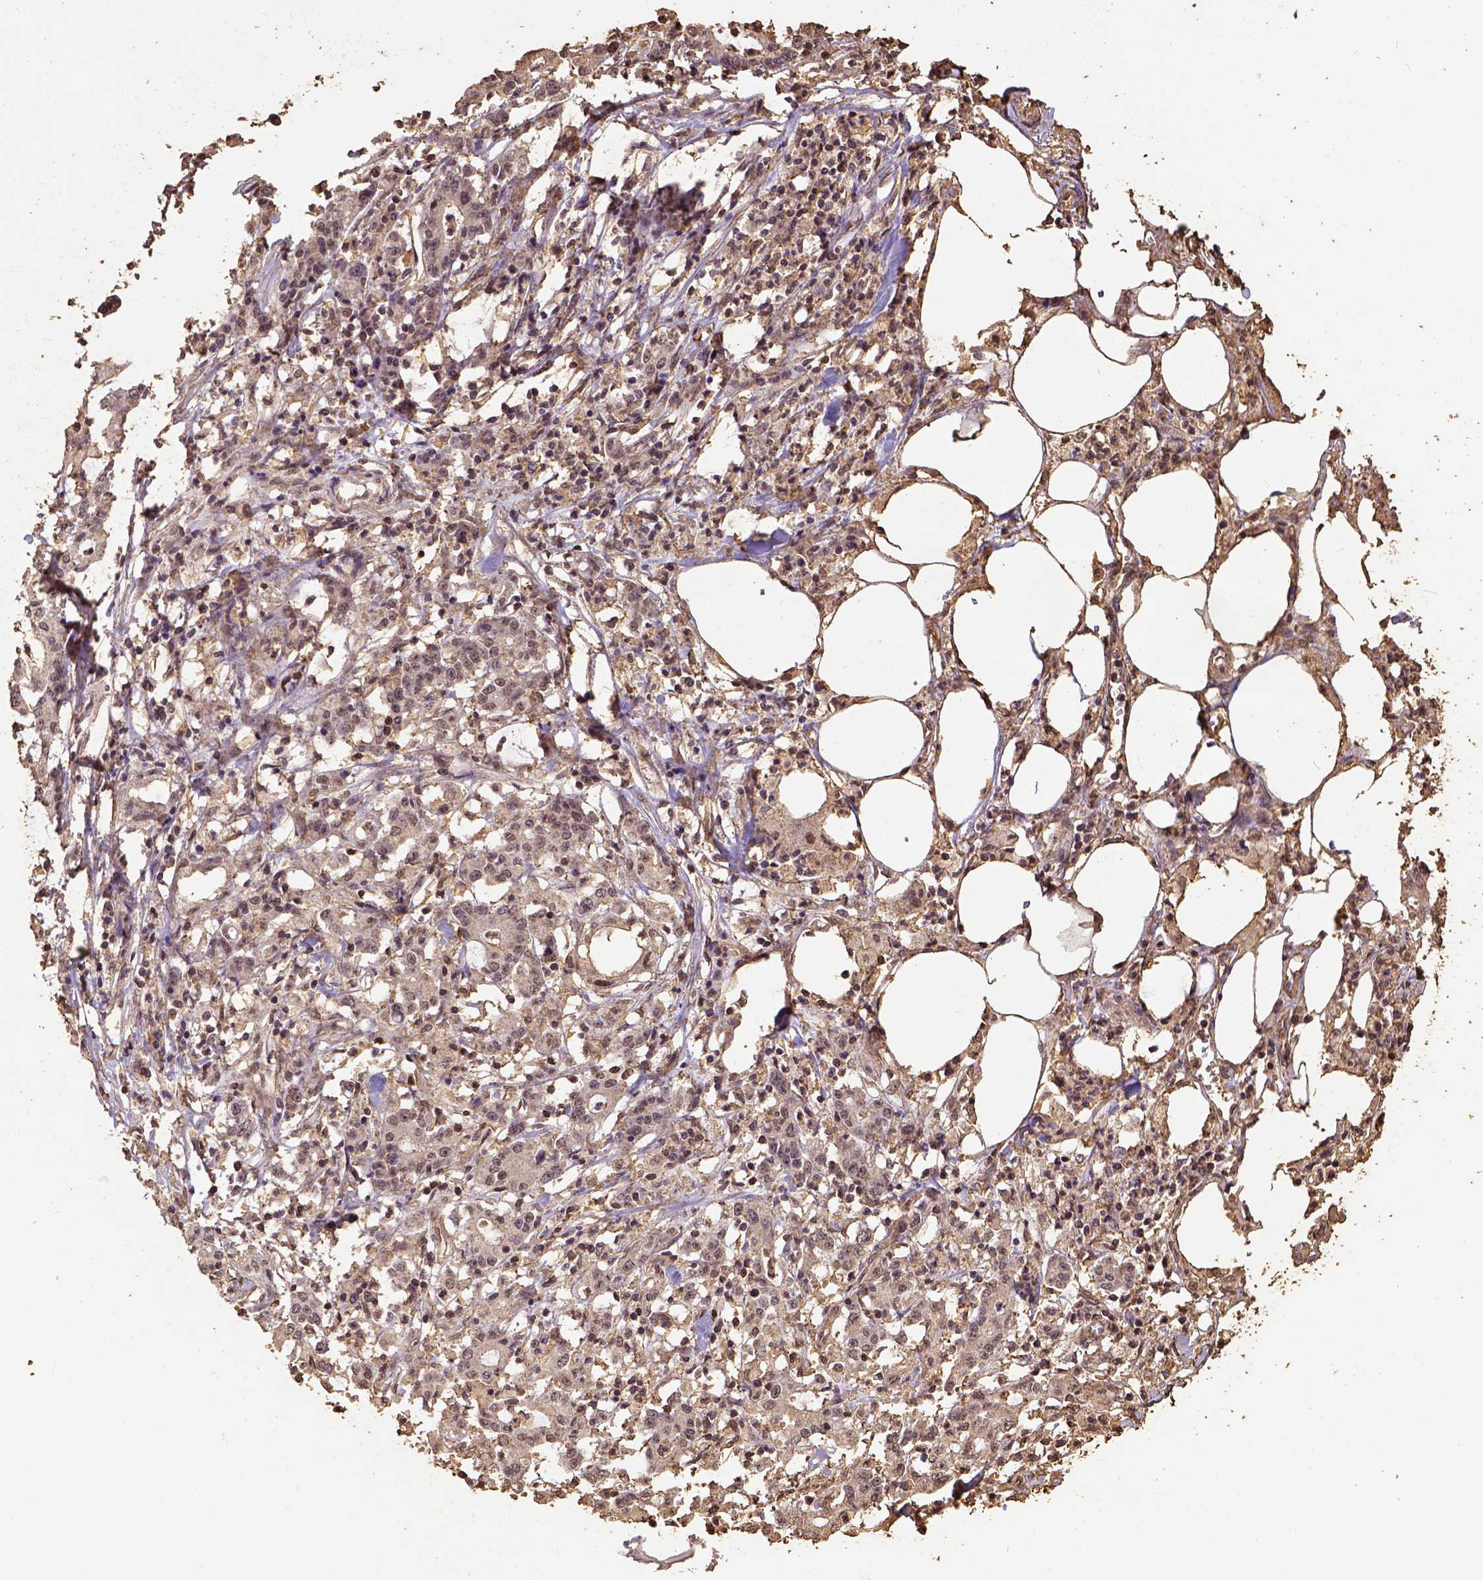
{"staining": {"intensity": "weak", "quantity": ">75%", "location": "nuclear"}, "tissue": "stomach cancer", "cell_type": "Tumor cells", "image_type": "cancer", "snomed": [{"axis": "morphology", "description": "Adenocarcinoma, NOS"}, {"axis": "topography", "description": "Stomach, upper"}], "caption": "An image of human adenocarcinoma (stomach) stained for a protein exhibits weak nuclear brown staining in tumor cells. (DAB (3,3'-diaminobenzidine) = brown stain, brightfield microscopy at high magnification).", "gene": "NACC1", "patient": {"sex": "male", "age": 68}}